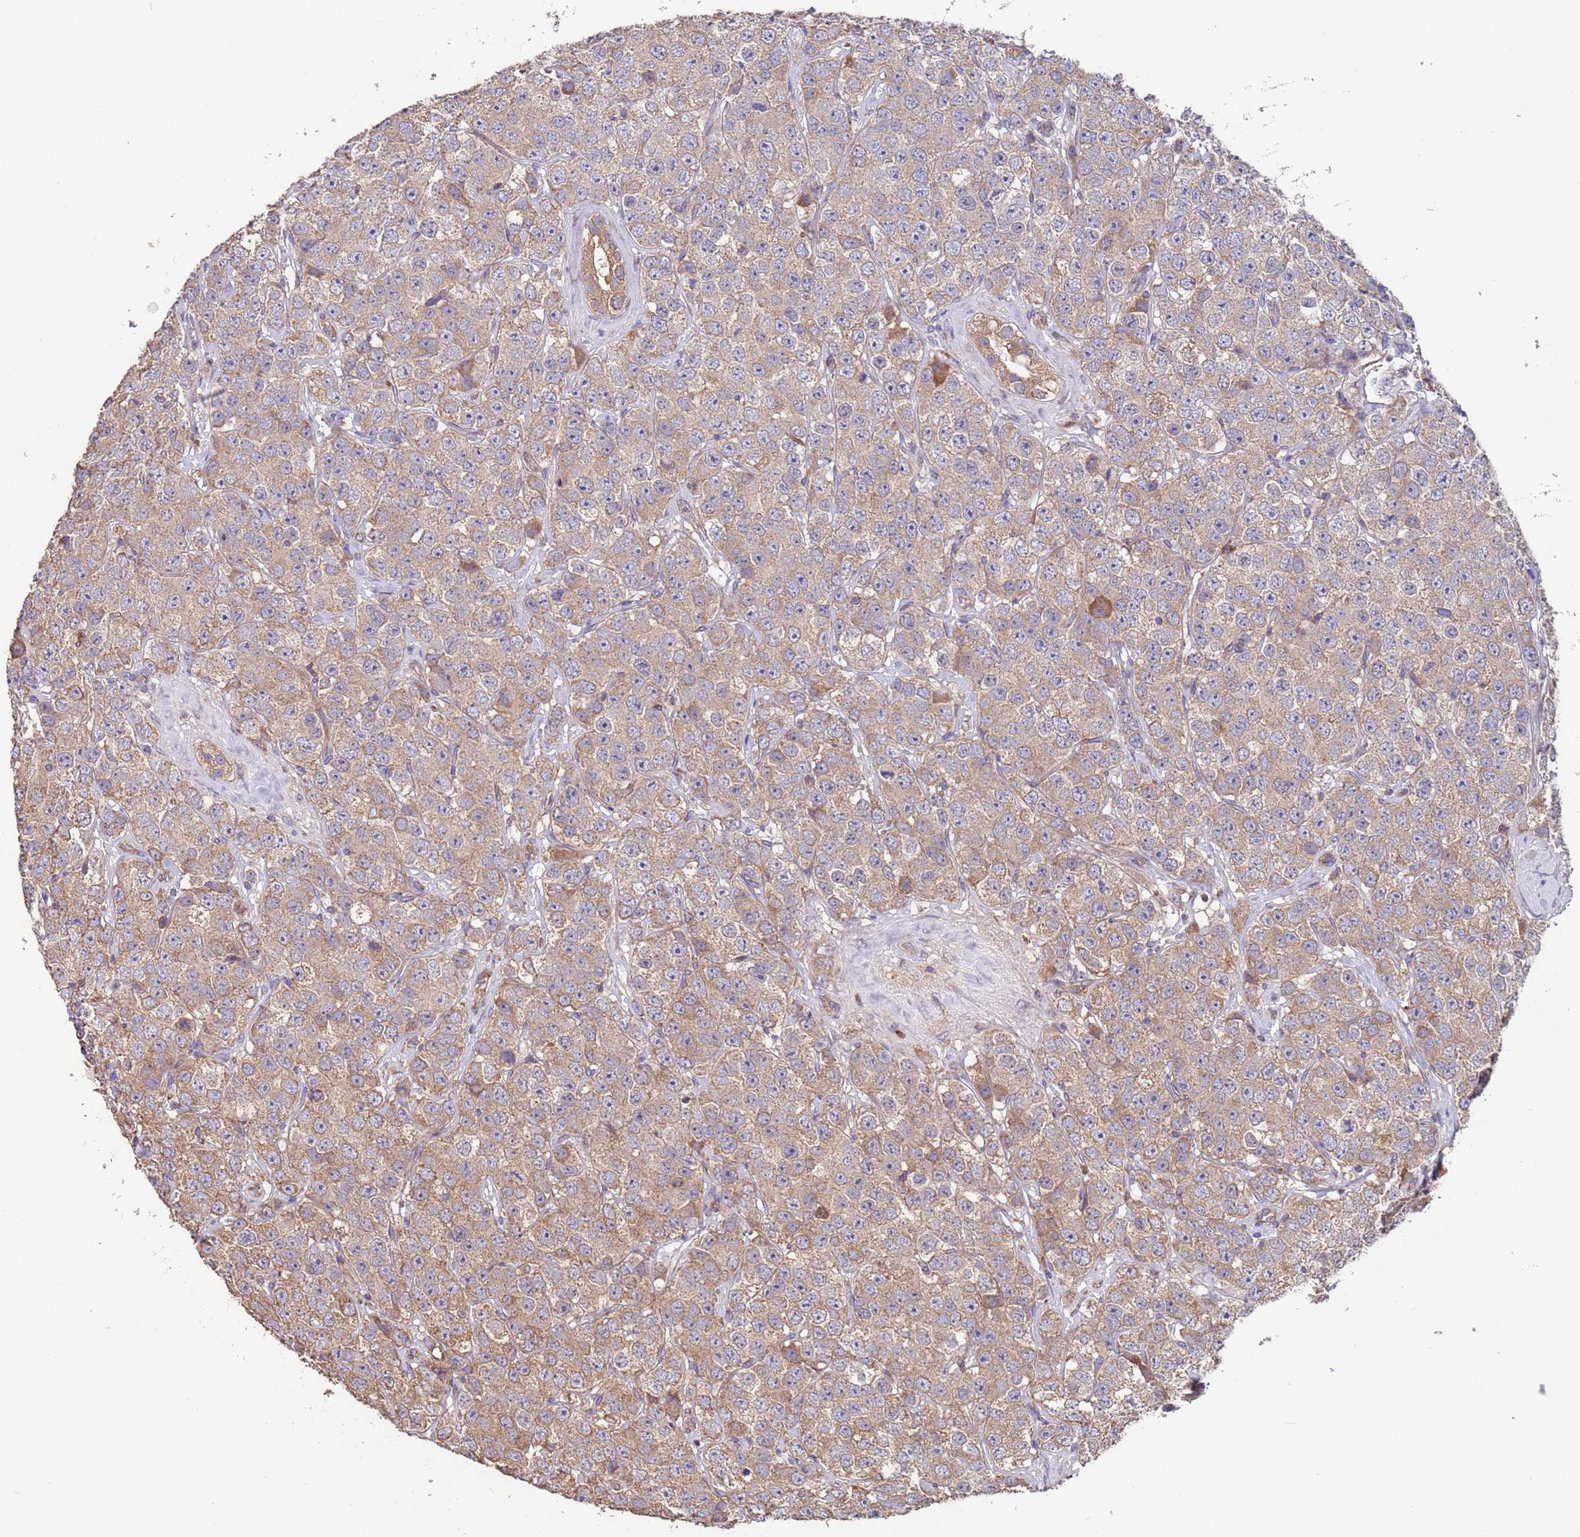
{"staining": {"intensity": "weak", "quantity": ">75%", "location": "cytoplasmic/membranous"}, "tissue": "testis cancer", "cell_type": "Tumor cells", "image_type": "cancer", "snomed": [{"axis": "morphology", "description": "Seminoma, NOS"}, {"axis": "topography", "description": "Testis"}], "caption": "A low amount of weak cytoplasmic/membranous expression is appreciated in approximately >75% of tumor cells in seminoma (testis) tissue. The protein of interest is stained brown, and the nuclei are stained in blue (DAB (3,3'-diaminobenzidine) IHC with brightfield microscopy, high magnification).", "gene": "EEF1AKMT1", "patient": {"sex": "male", "age": 28}}